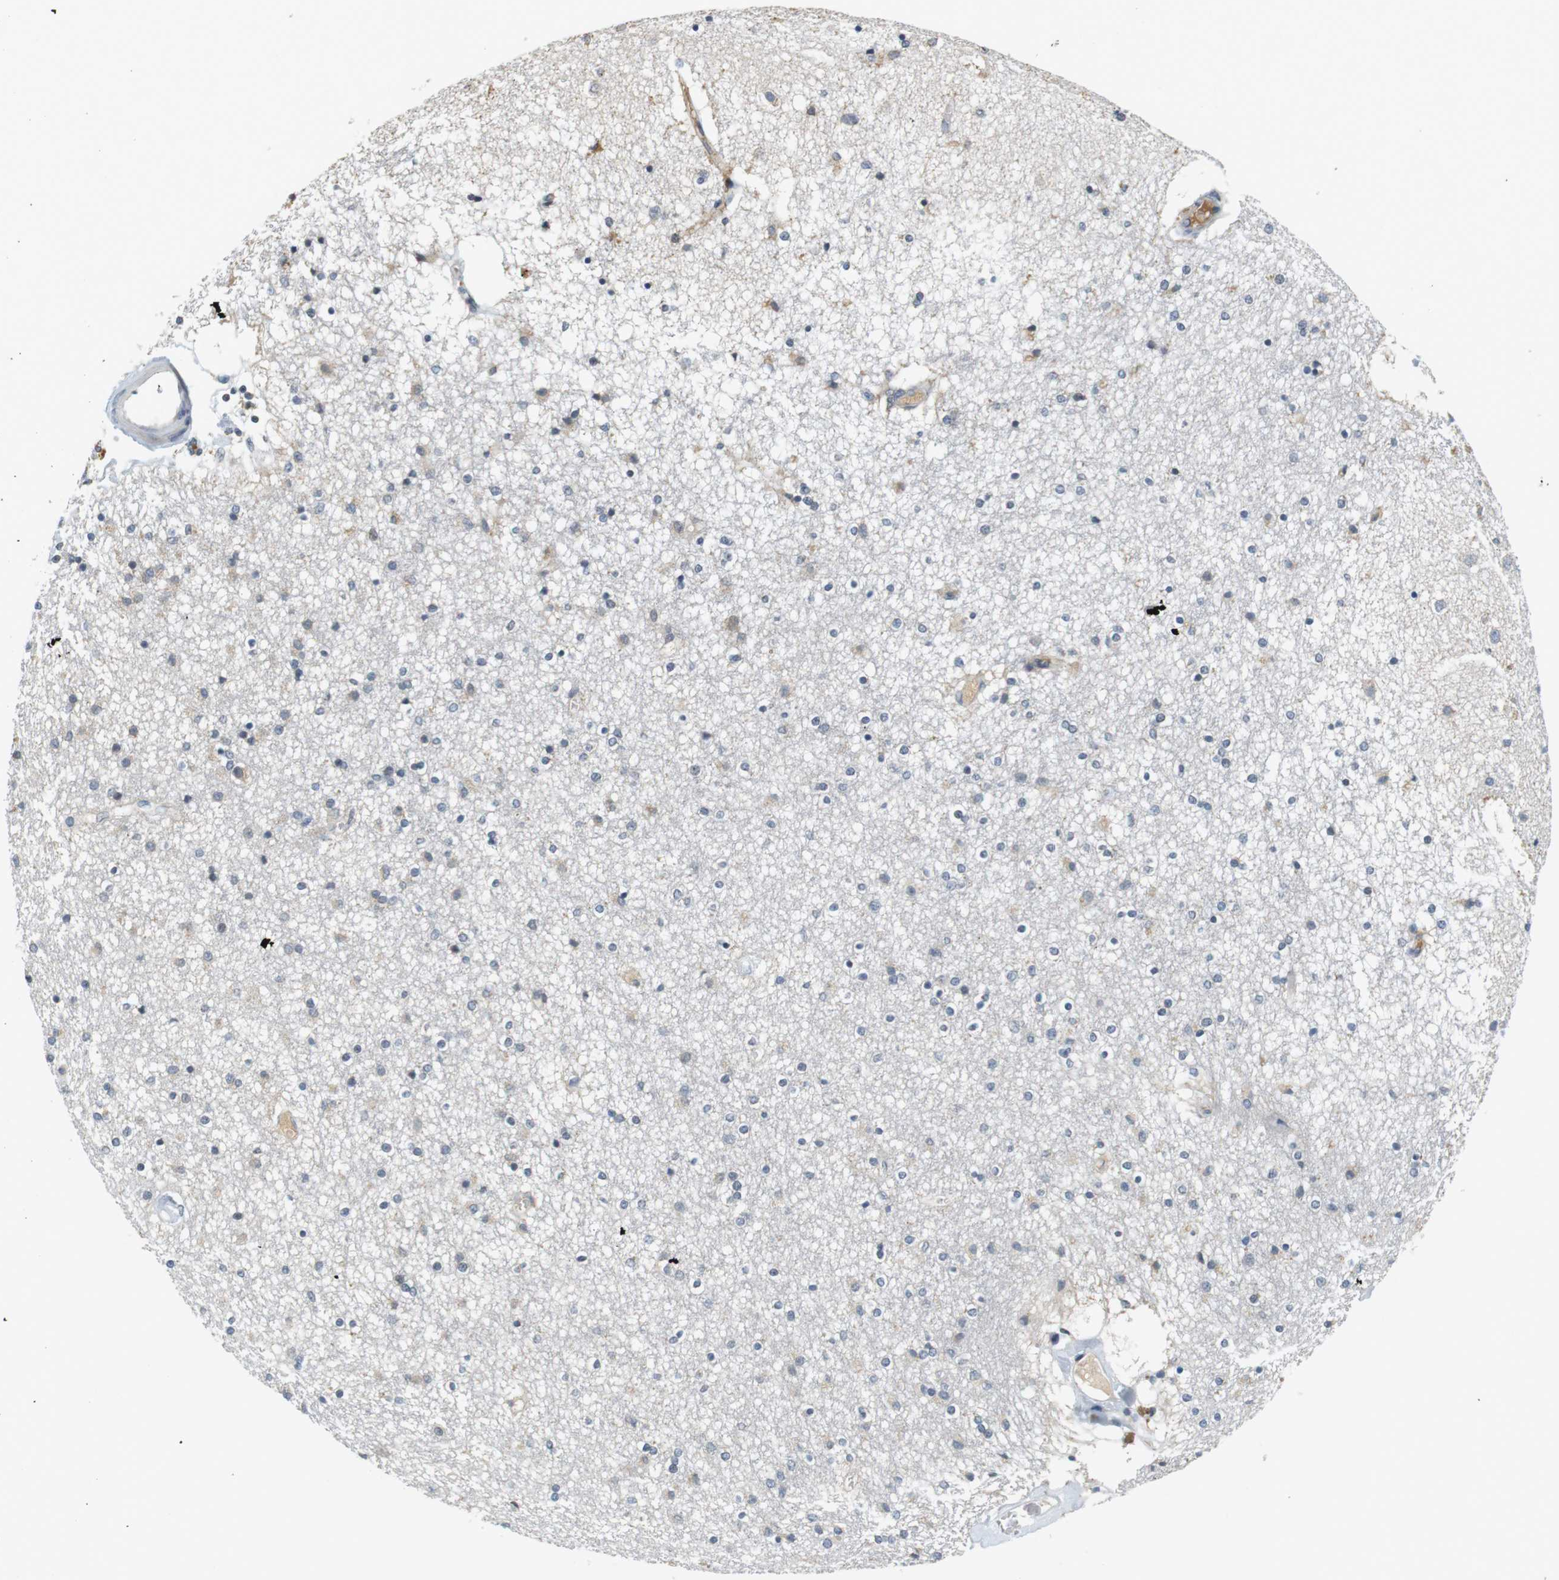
{"staining": {"intensity": "moderate", "quantity": "<25%", "location": "cytoplasmic/membranous"}, "tissue": "caudate", "cell_type": "Glial cells", "image_type": "normal", "snomed": [{"axis": "morphology", "description": "Normal tissue, NOS"}, {"axis": "topography", "description": "Lateral ventricle wall"}], "caption": "This is an image of IHC staining of normal caudate, which shows moderate positivity in the cytoplasmic/membranous of glial cells.", "gene": "WNT7A", "patient": {"sex": "female", "age": 54}}